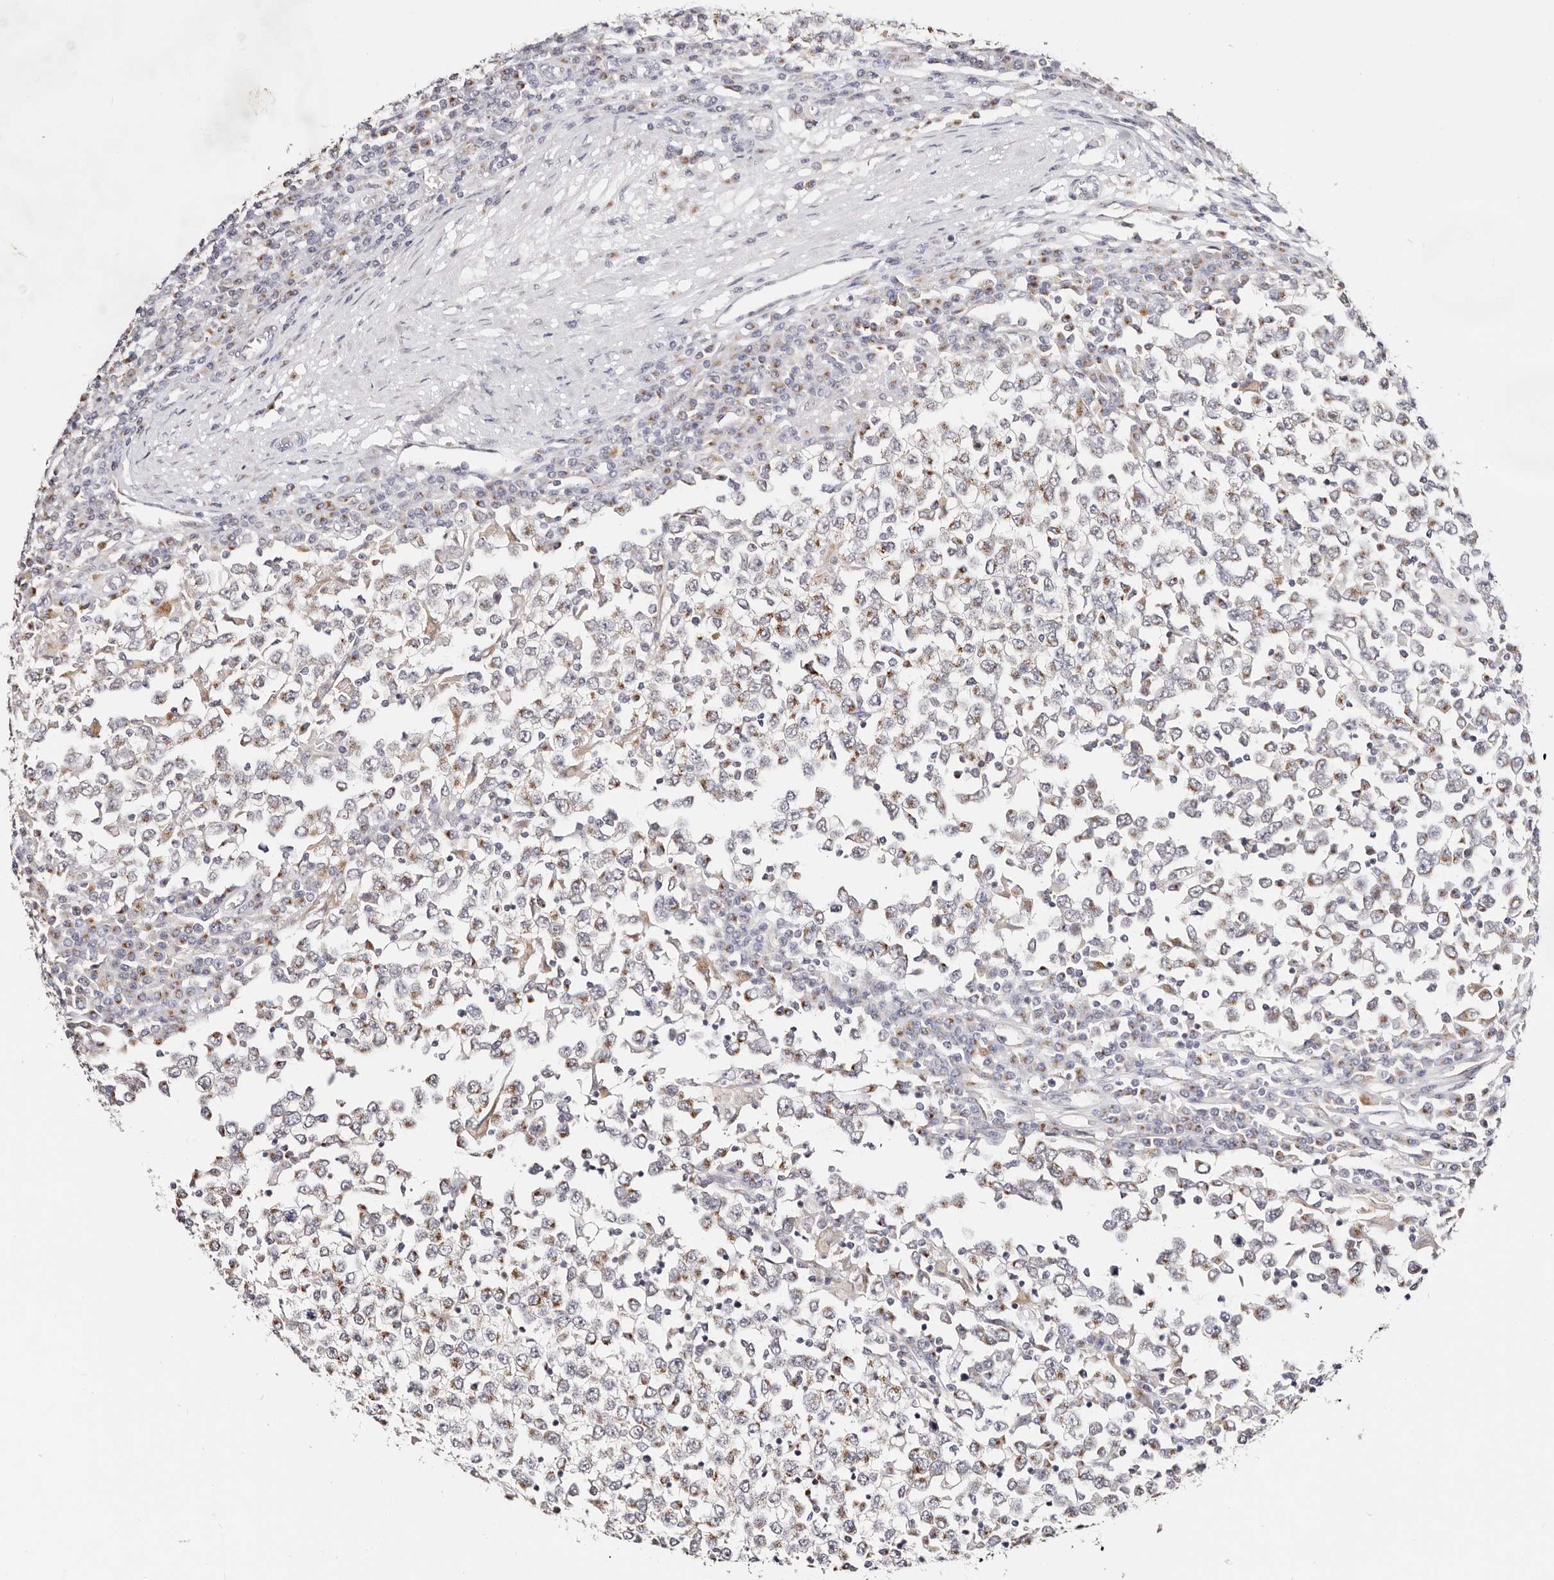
{"staining": {"intensity": "moderate", "quantity": ">75%", "location": "cytoplasmic/membranous"}, "tissue": "testis cancer", "cell_type": "Tumor cells", "image_type": "cancer", "snomed": [{"axis": "morphology", "description": "Seminoma, NOS"}, {"axis": "topography", "description": "Testis"}], "caption": "Testis cancer (seminoma) stained for a protein (brown) exhibits moderate cytoplasmic/membranous positive expression in approximately >75% of tumor cells.", "gene": "VIPAS39", "patient": {"sex": "male", "age": 65}}